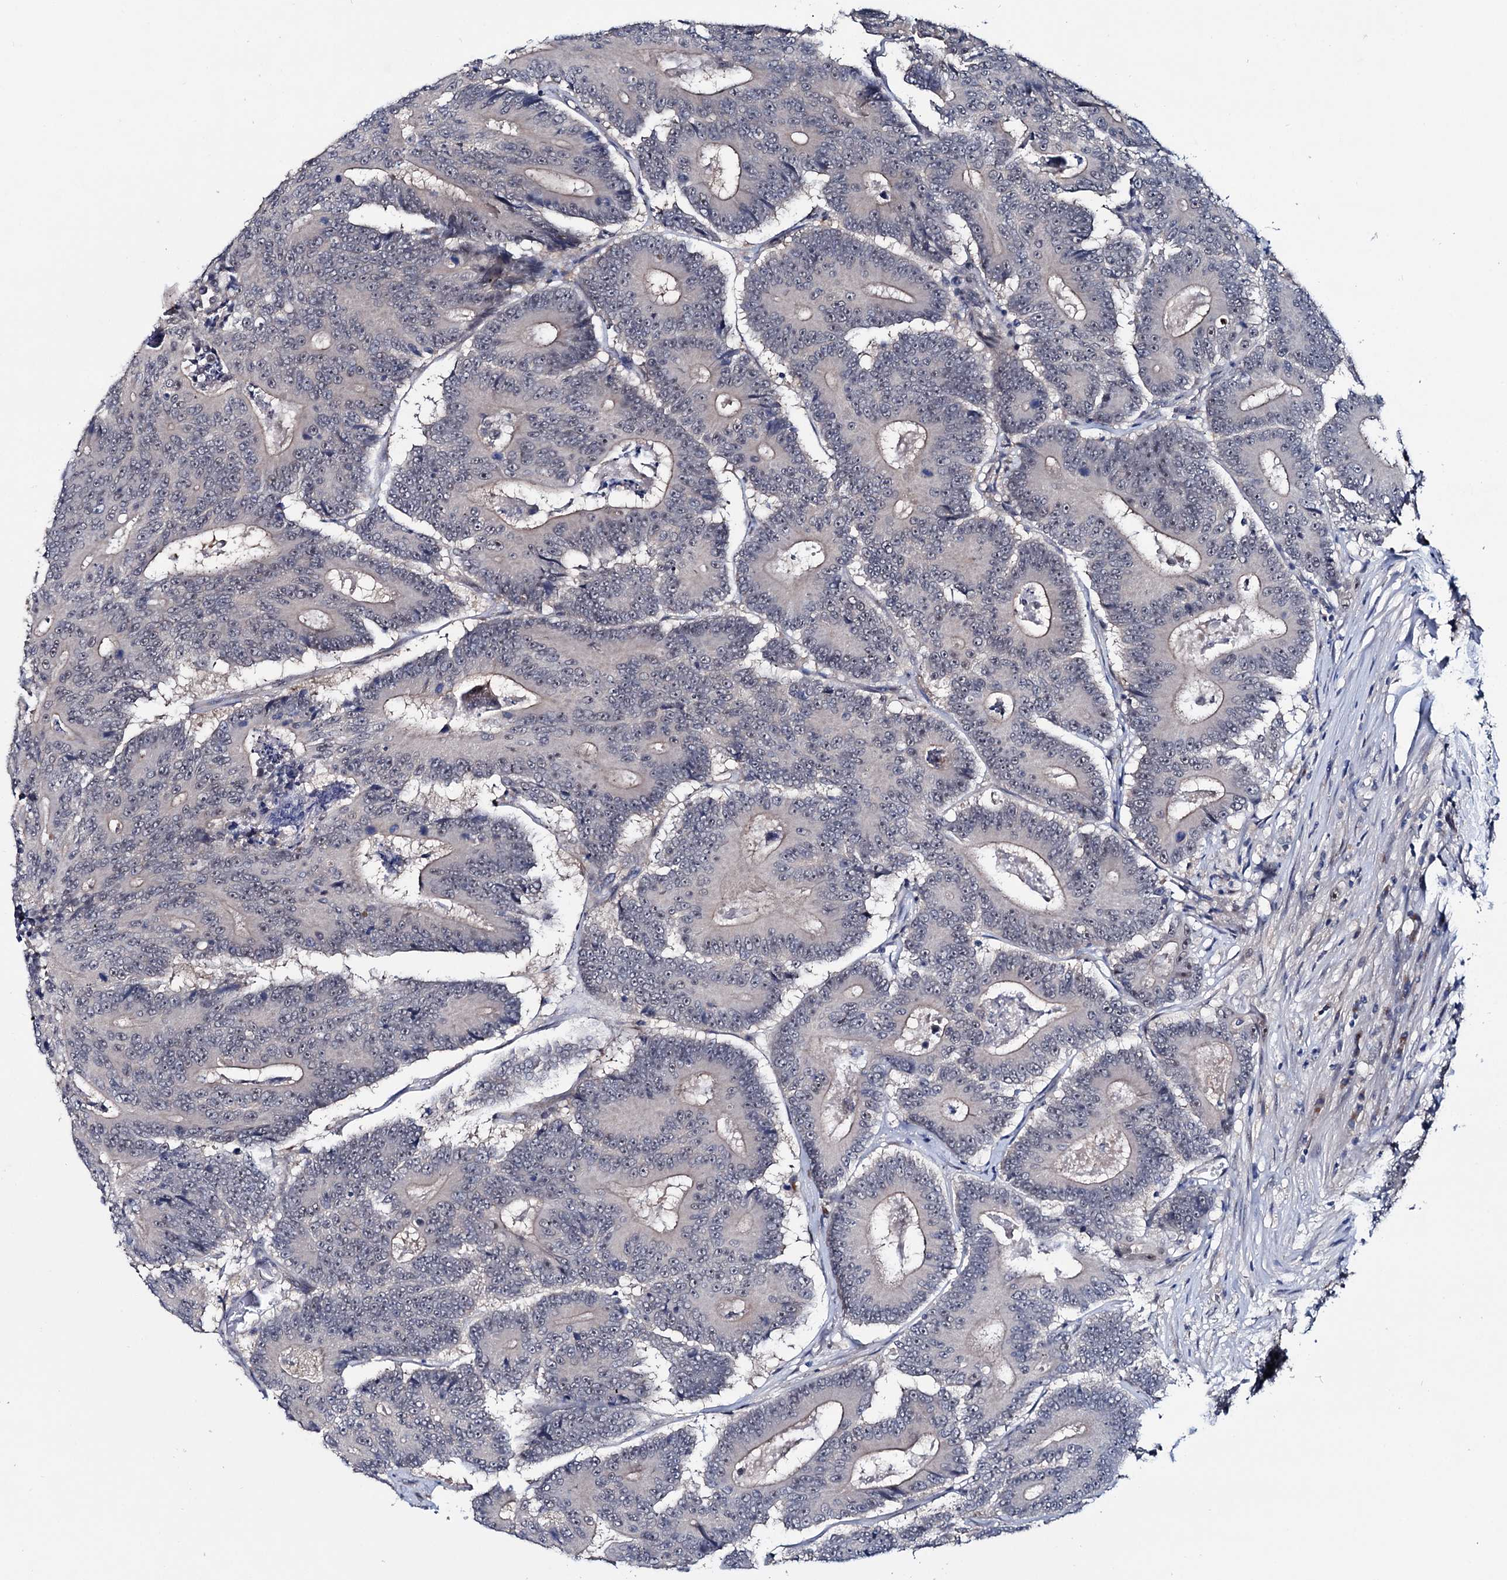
{"staining": {"intensity": "negative", "quantity": "none", "location": "none"}, "tissue": "colorectal cancer", "cell_type": "Tumor cells", "image_type": "cancer", "snomed": [{"axis": "morphology", "description": "Adenocarcinoma, NOS"}, {"axis": "topography", "description": "Colon"}], "caption": "DAB (3,3'-diaminobenzidine) immunohistochemical staining of colorectal cancer shows no significant positivity in tumor cells.", "gene": "EYA4", "patient": {"sex": "male", "age": 83}}